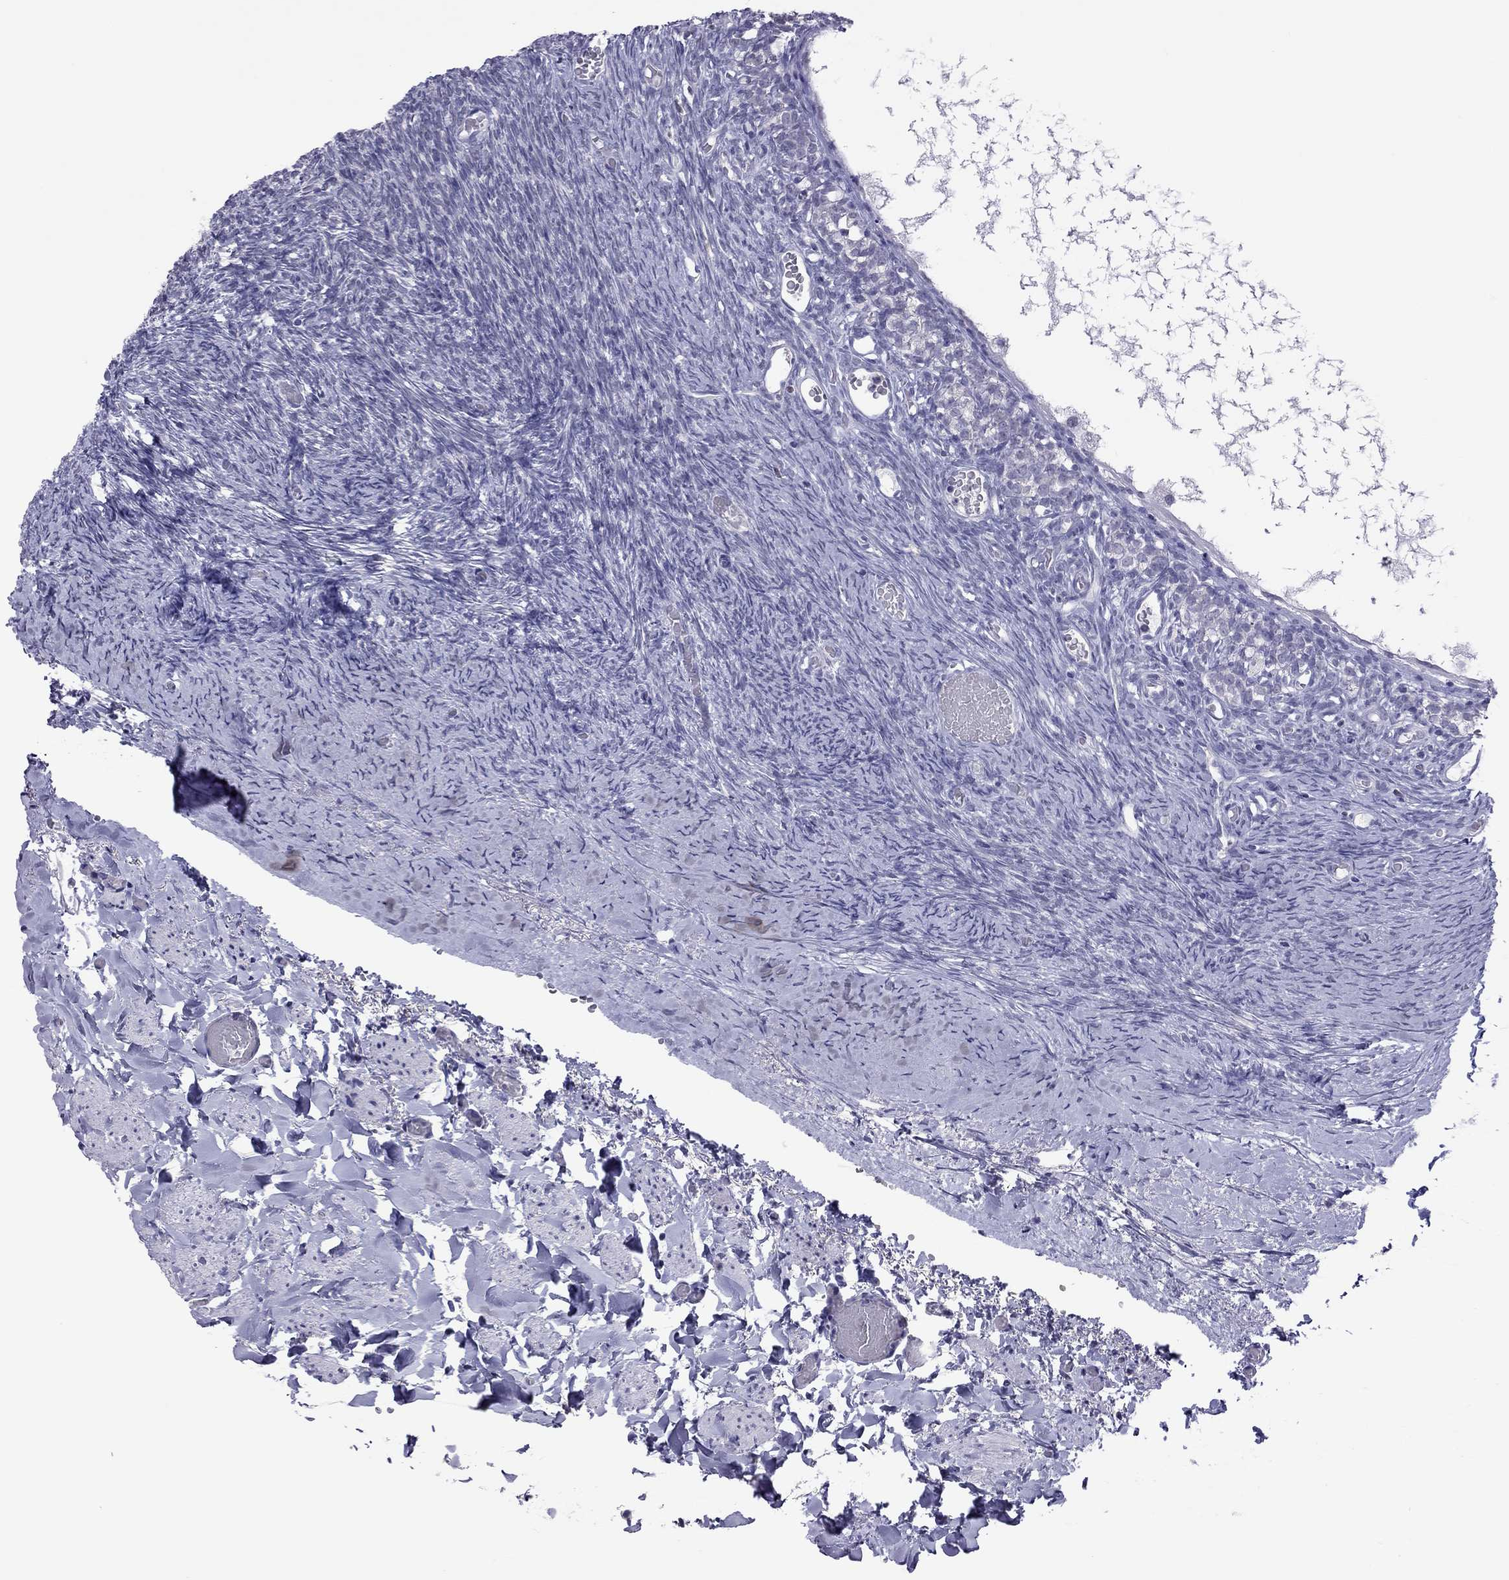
{"staining": {"intensity": "negative", "quantity": "none", "location": "none"}, "tissue": "ovary", "cell_type": "Ovarian stroma cells", "image_type": "normal", "snomed": [{"axis": "morphology", "description": "Normal tissue, NOS"}, {"axis": "topography", "description": "Ovary"}], "caption": "IHC histopathology image of benign ovary stained for a protein (brown), which exhibits no staining in ovarian stroma cells. (IHC, brightfield microscopy, high magnification).", "gene": "PPP1R3A", "patient": {"sex": "female", "age": 39}}